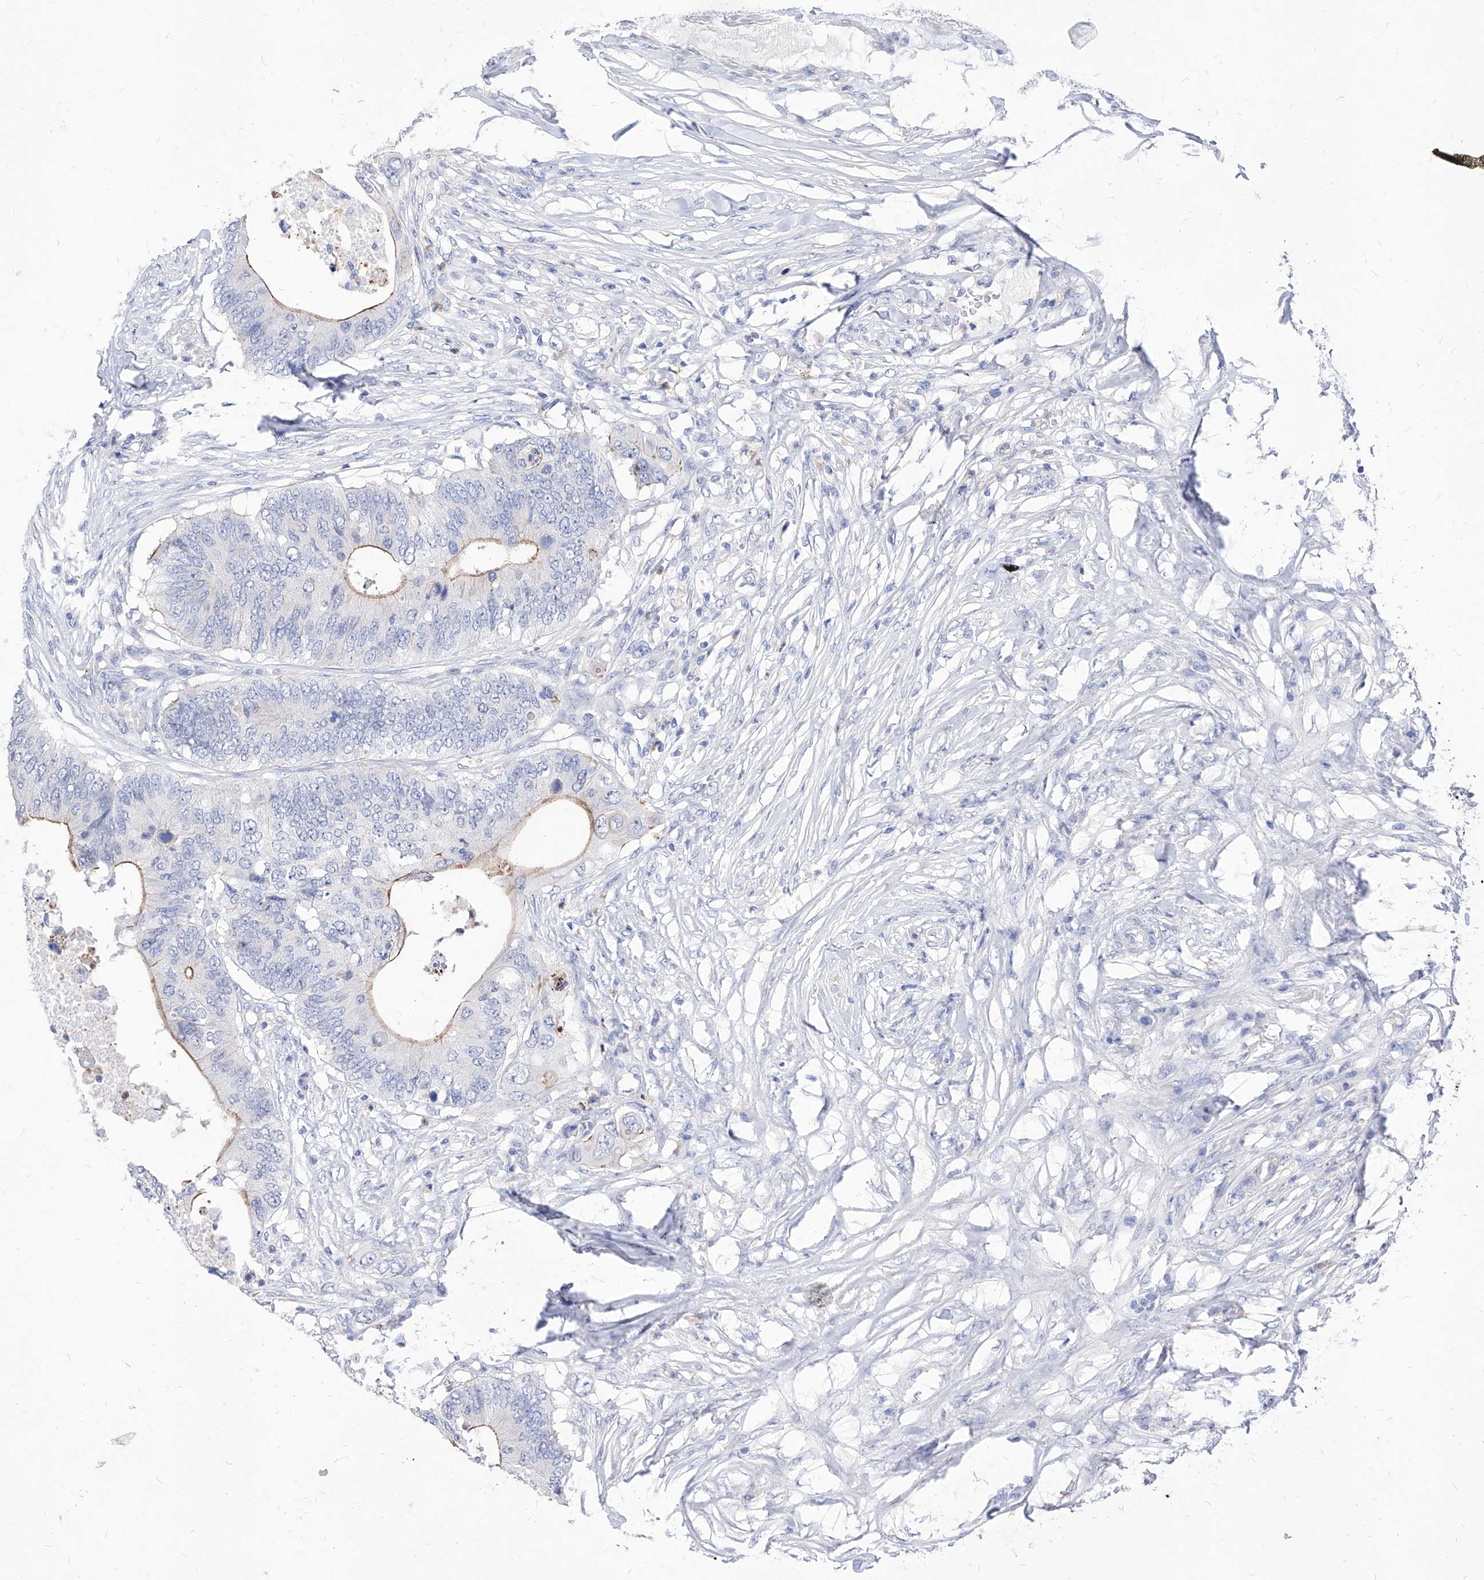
{"staining": {"intensity": "moderate", "quantity": "<25%", "location": "cytoplasmic/membranous"}, "tissue": "colorectal cancer", "cell_type": "Tumor cells", "image_type": "cancer", "snomed": [{"axis": "morphology", "description": "Adenocarcinoma, NOS"}, {"axis": "topography", "description": "Colon"}], "caption": "A brown stain labels moderate cytoplasmic/membranous staining of a protein in colorectal cancer tumor cells.", "gene": "VAX1", "patient": {"sex": "male", "age": 71}}